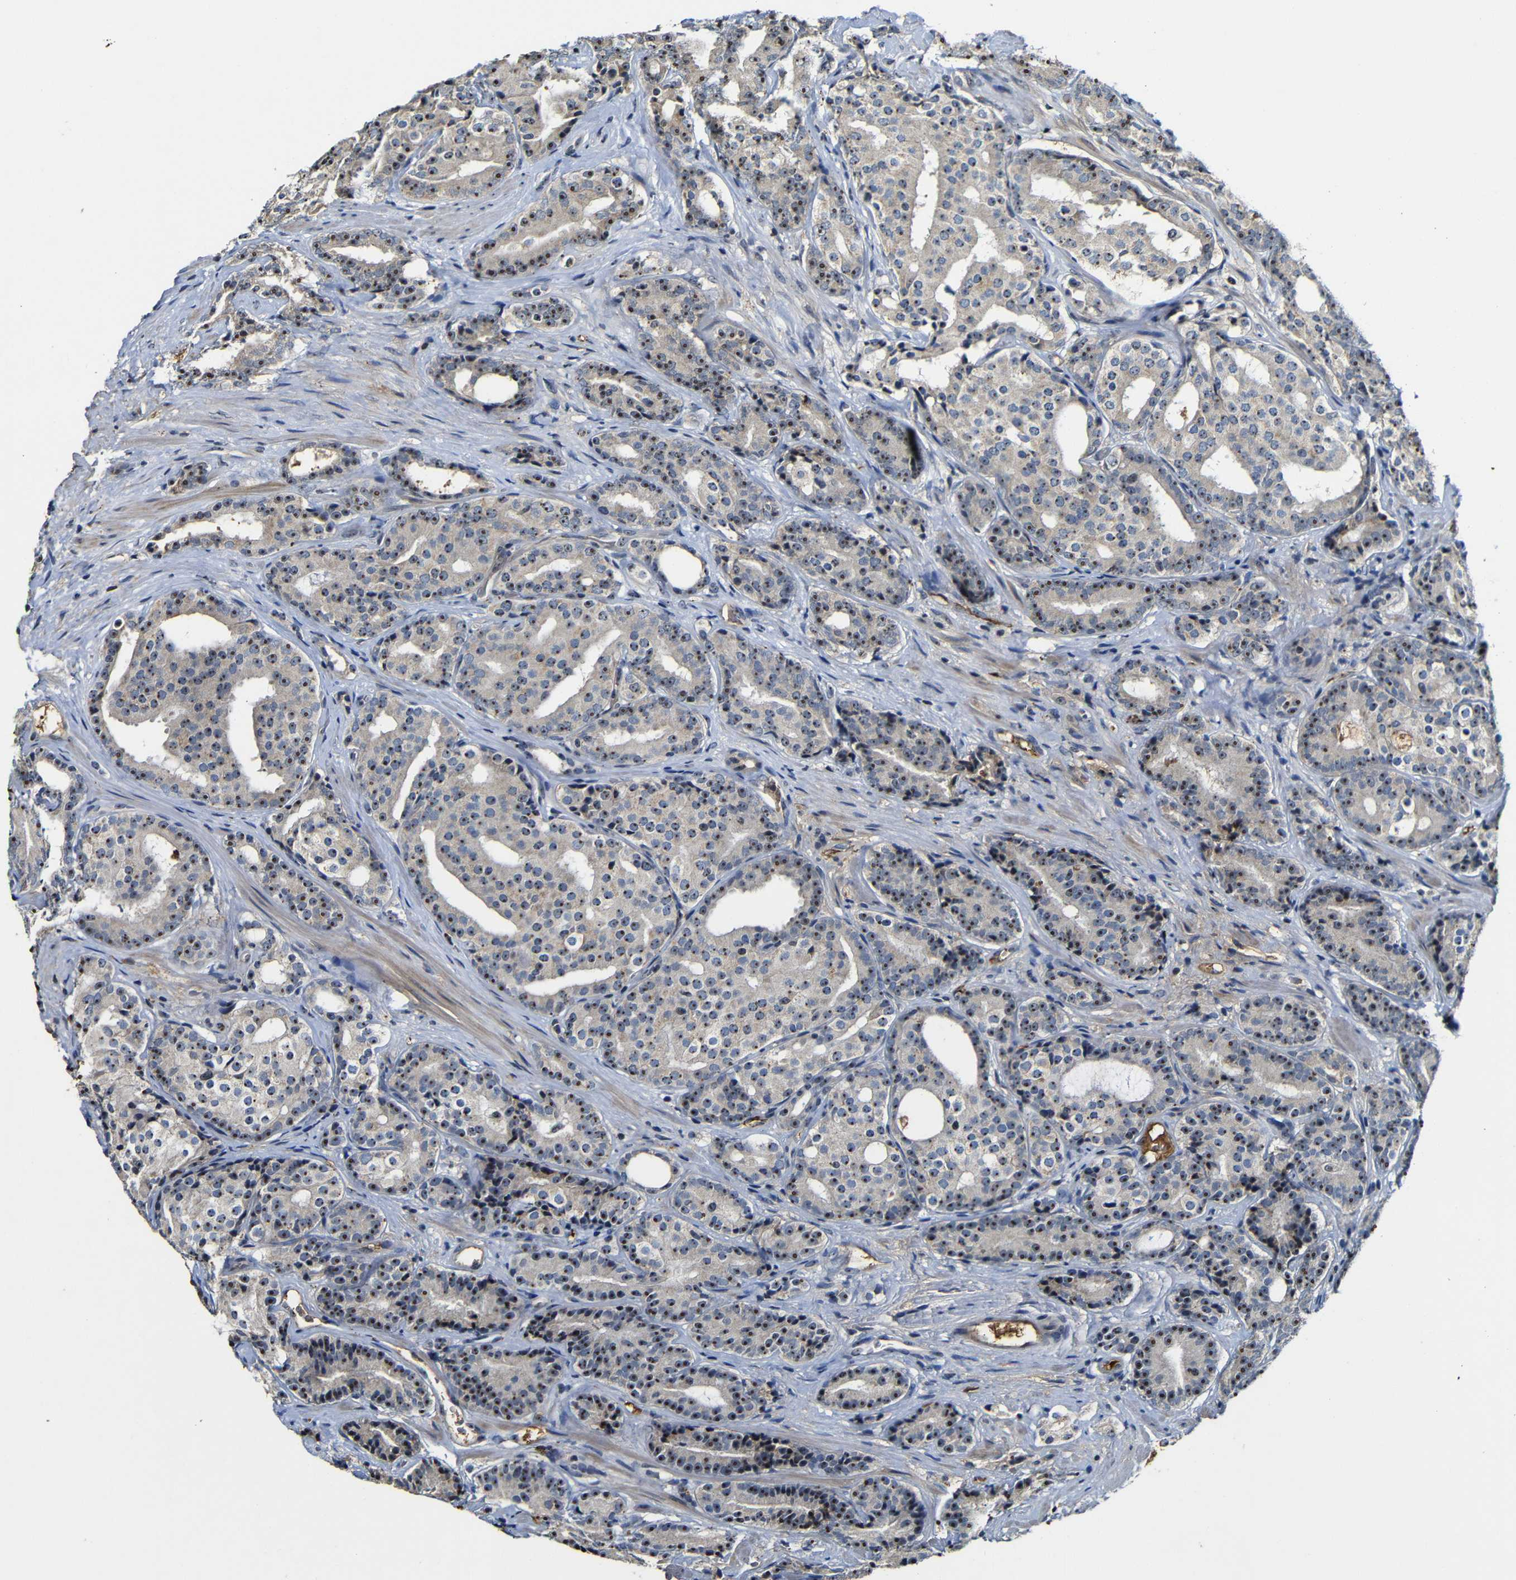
{"staining": {"intensity": "strong", "quantity": ">75%", "location": "cytoplasmic/membranous,nuclear"}, "tissue": "prostate cancer", "cell_type": "Tumor cells", "image_type": "cancer", "snomed": [{"axis": "morphology", "description": "Adenocarcinoma, High grade"}, {"axis": "topography", "description": "Prostate"}], "caption": "Prostate adenocarcinoma (high-grade) was stained to show a protein in brown. There is high levels of strong cytoplasmic/membranous and nuclear positivity in about >75% of tumor cells.", "gene": "MYC", "patient": {"sex": "male", "age": 71}}